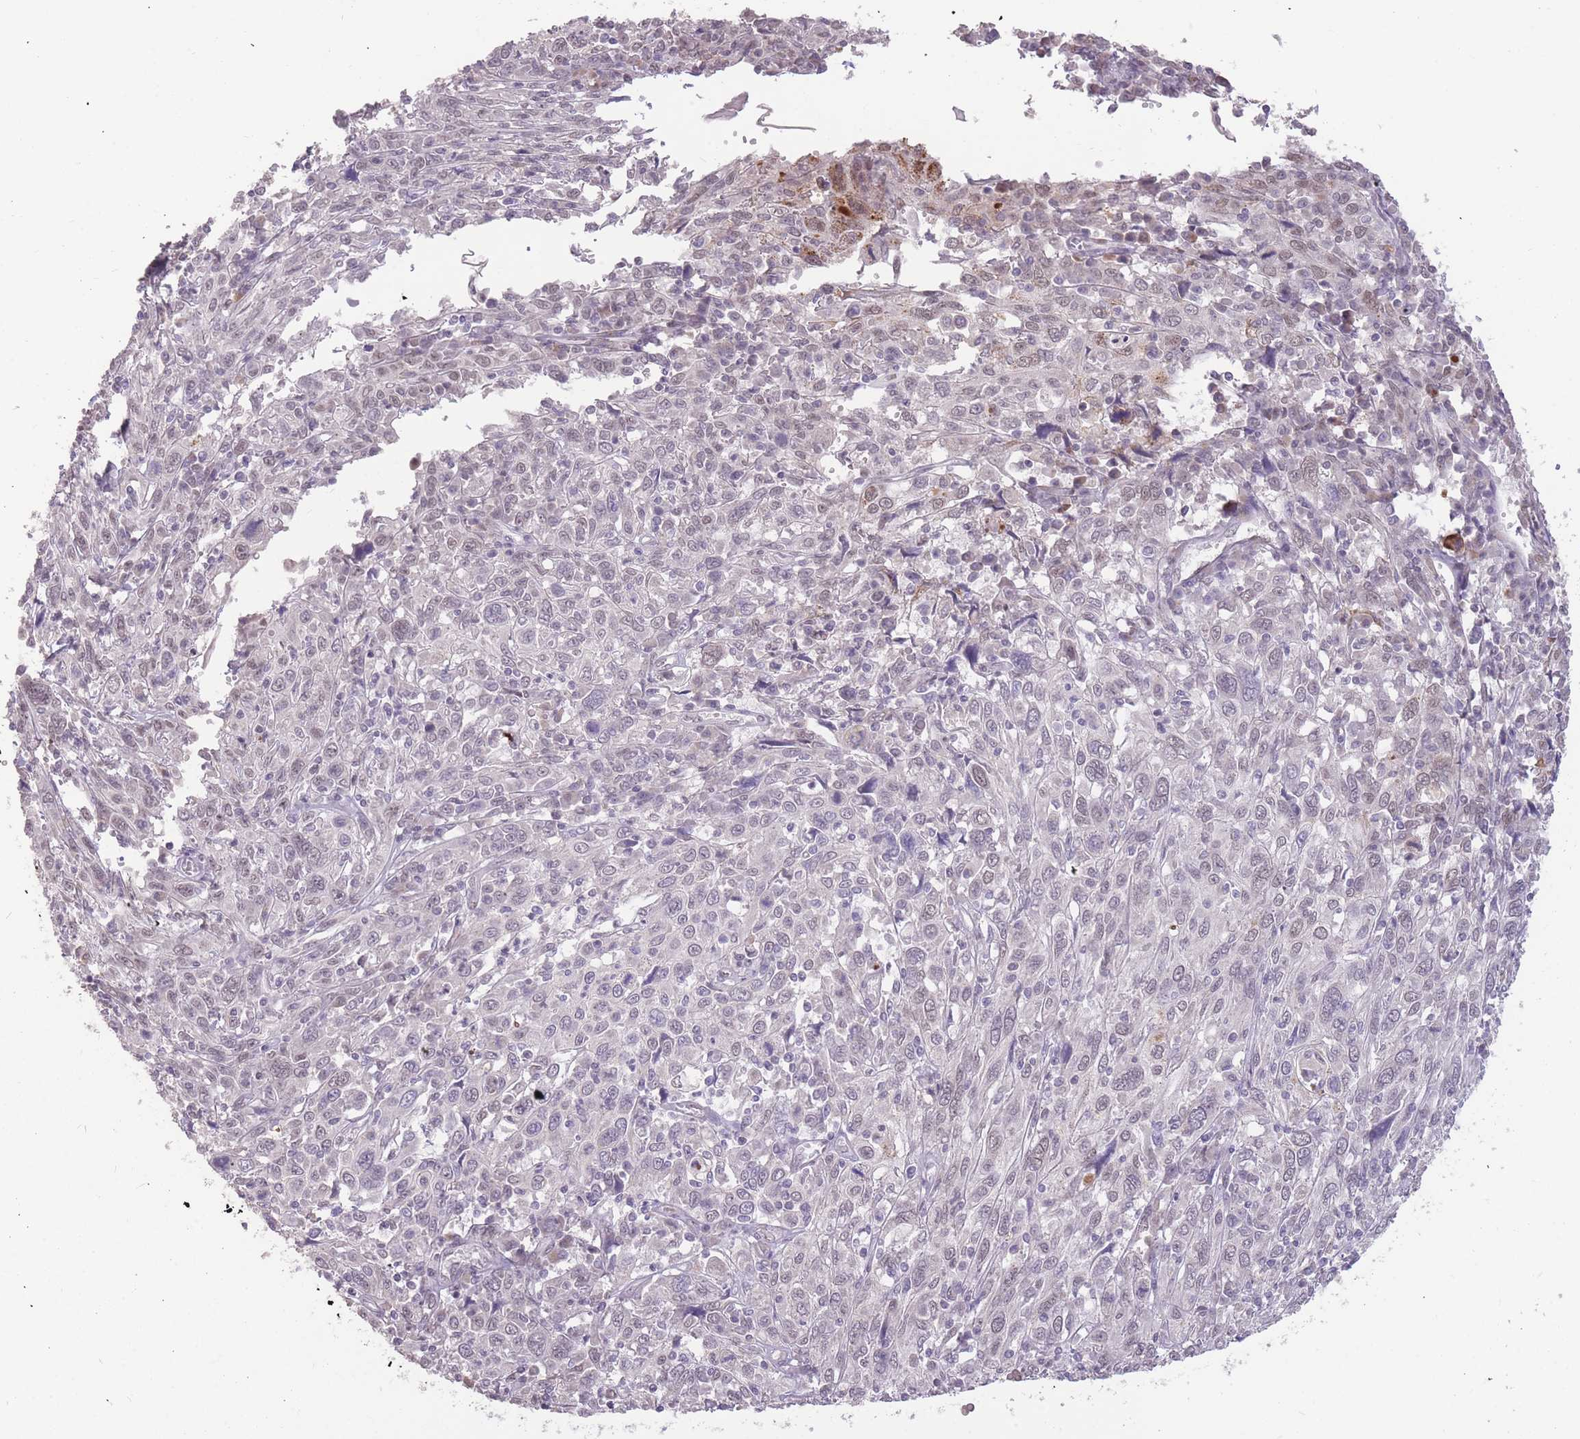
{"staining": {"intensity": "negative", "quantity": "none", "location": "none"}, "tissue": "cervical cancer", "cell_type": "Tumor cells", "image_type": "cancer", "snomed": [{"axis": "morphology", "description": "Squamous cell carcinoma, NOS"}, {"axis": "topography", "description": "Cervix"}], "caption": "DAB immunohistochemical staining of squamous cell carcinoma (cervical) reveals no significant staining in tumor cells.", "gene": "HNRNPUL1", "patient": {"sex": "female", "age": 46}}